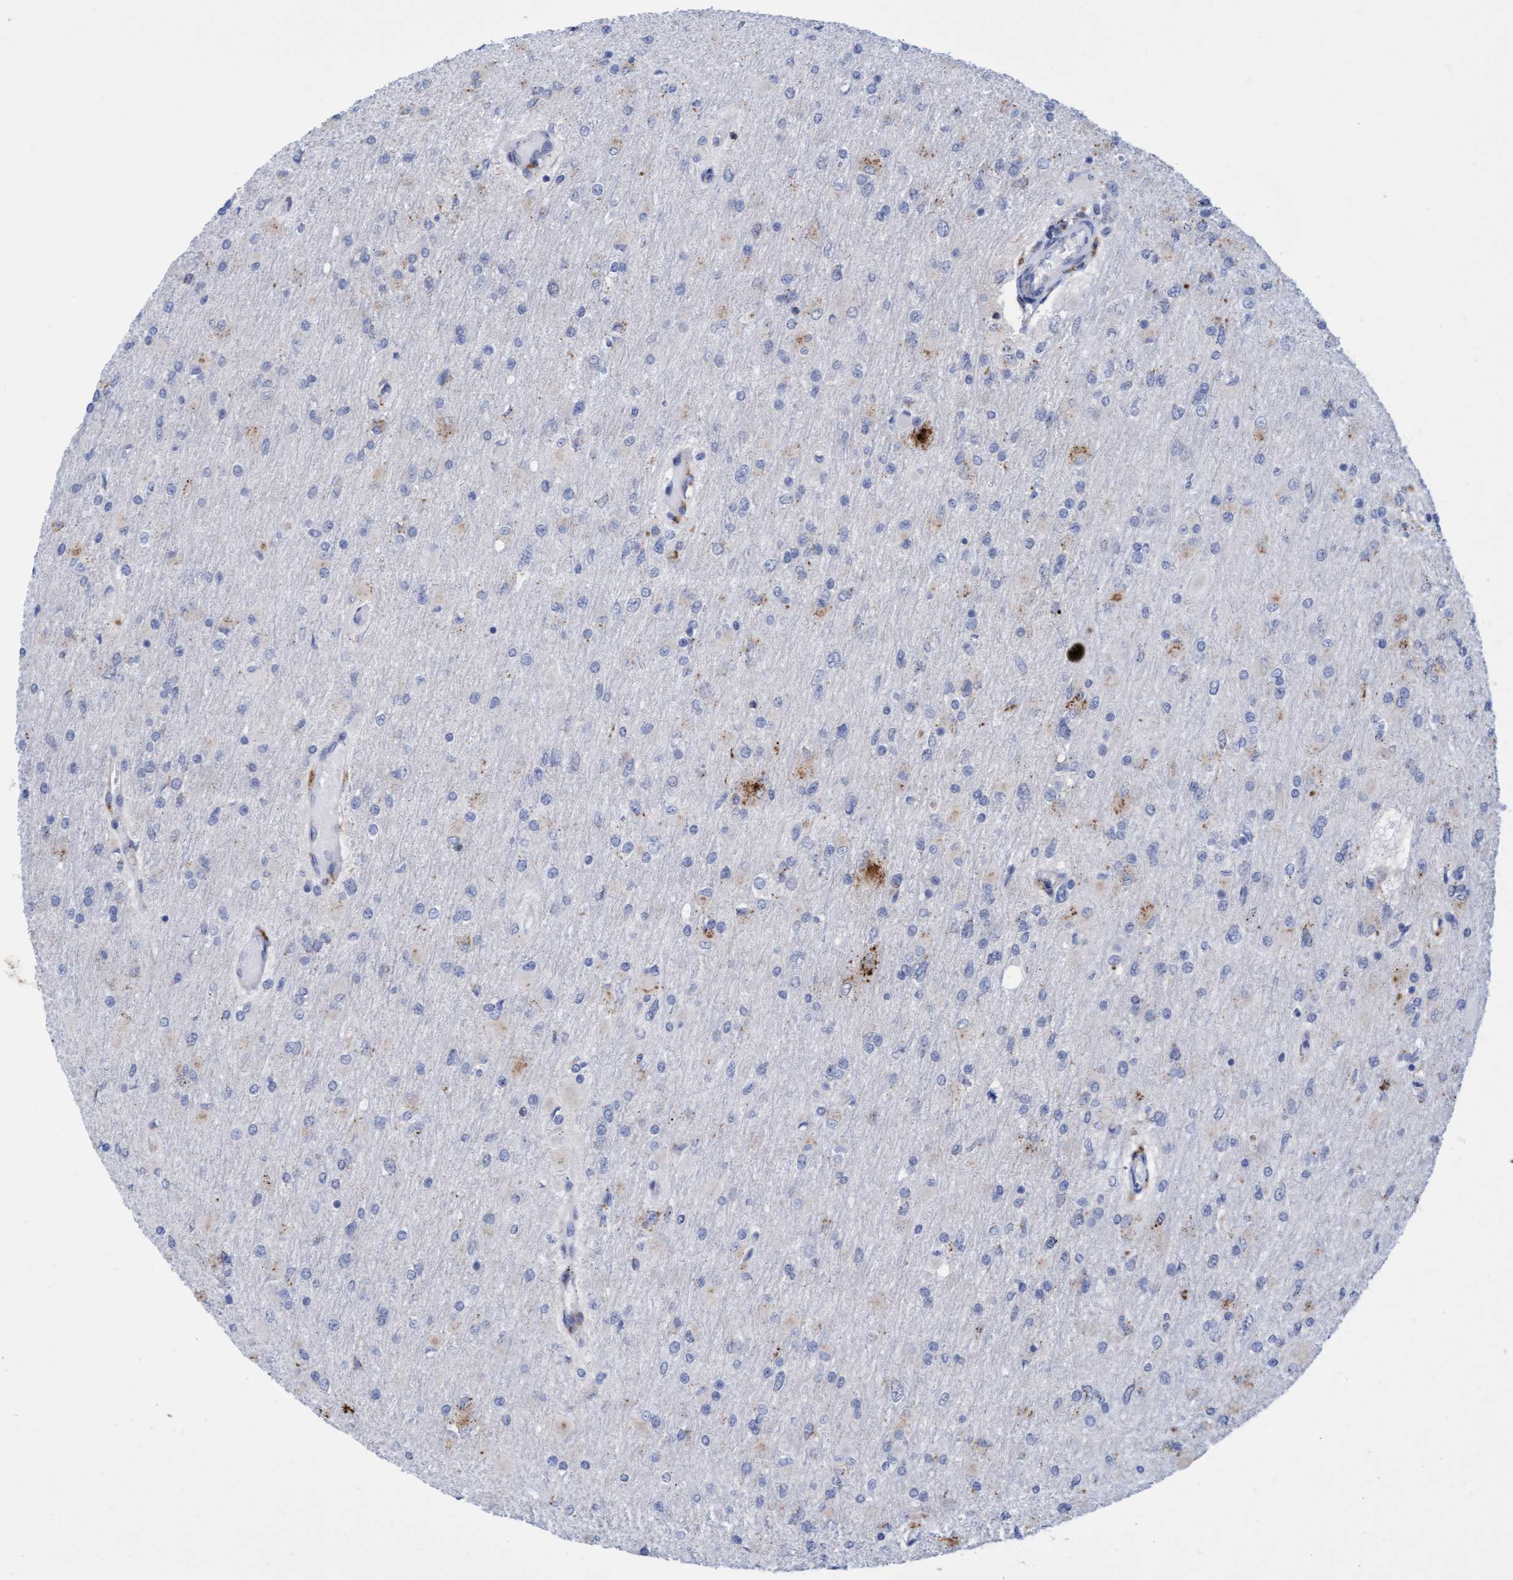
{"staining": {"intensity": "negative", "quantity": "none", "location": "none"}, "tissue": "glioma", "cell_type": "Tumor cells", "image_type": "cancer", "snomed": [{"axis": "morphology", "description": "Glioma, malignant, High grade"}, {"axis": "topography", "description": "Cerebral cortex"}], "caption": "The photomicrograph reveals no significant positivity in tumor cells of glioma.", "gene": "SGSH", "patient": {"sex": "female", "age": 36}}